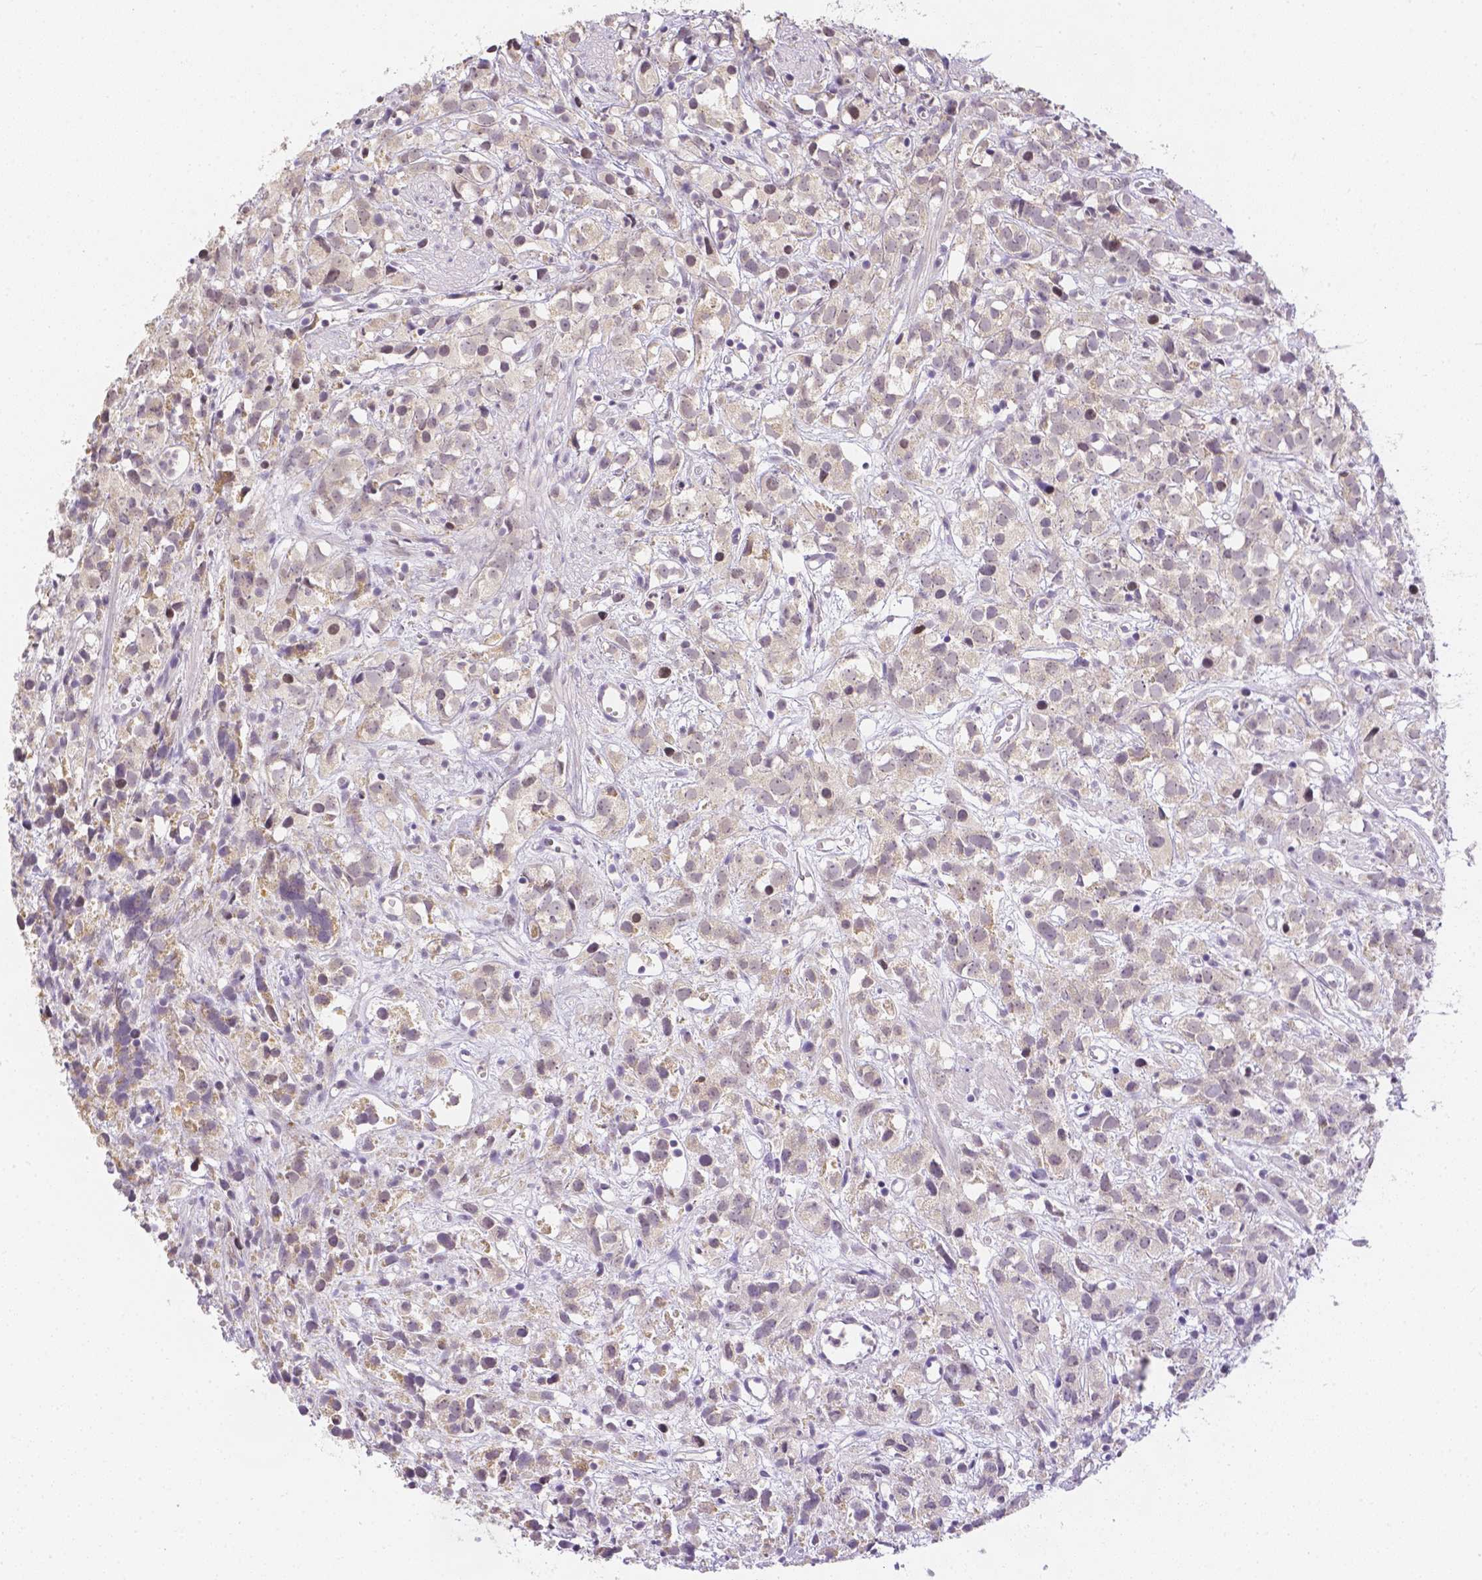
{"staining": {"intensity": "weak", "quantity": "<25%", "location": "cytoplasmic/membranous,nuclear"}, "tissue": "prostate cancer", "cell_type": "Tumor cells", "image_type": "cancer", "snomed": [{"axis": "morphology", "description": "Adenocarcinoma, High grade"}, {"axis": "topography", "description": "Prostate"}], "caption": "IHC of prostate adenocarcinoma (high-grade) shows no positivity in tumor cells.", "gene": "ZNF280B", "patient": {"sex": "male", "age": 68}}